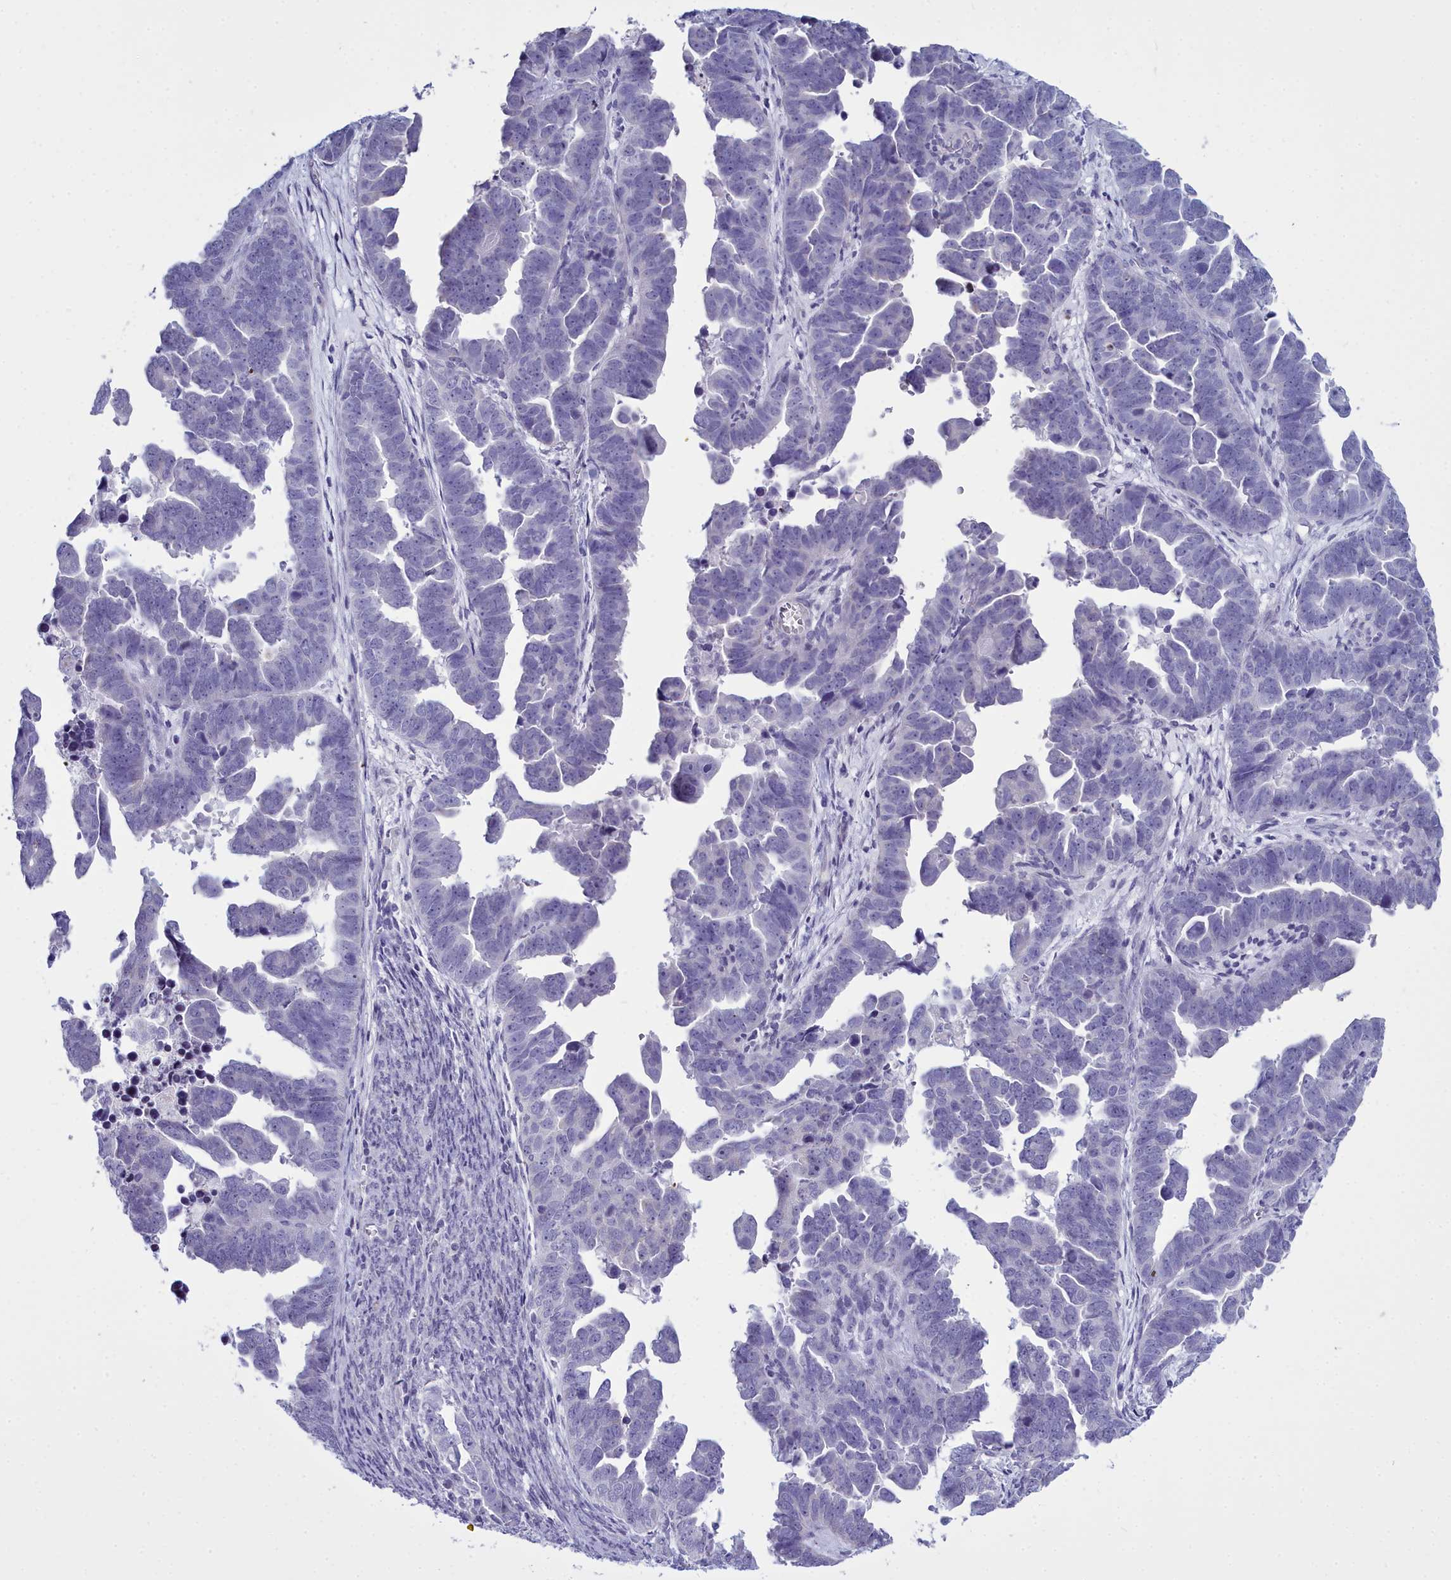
{"staining": {"intensity": "negative", "quantity": "none", "location": "none"}, "tissue": "endometrial cancer", "cell_type": "Tumor cells", "image_type": "cancer", "snomed": [{"axis": "morphology", "description": "Adenocarcinoma, NOS"}, {"axis": "topography", "description": "Endometrium"}], "caption": "Histopathology image shows no protein positivity in tumor cells of endometrial cancer (adenocarcinoma) tissue.", "gene": "MAP6", "patient": {"sex": "female", "age": 75}}